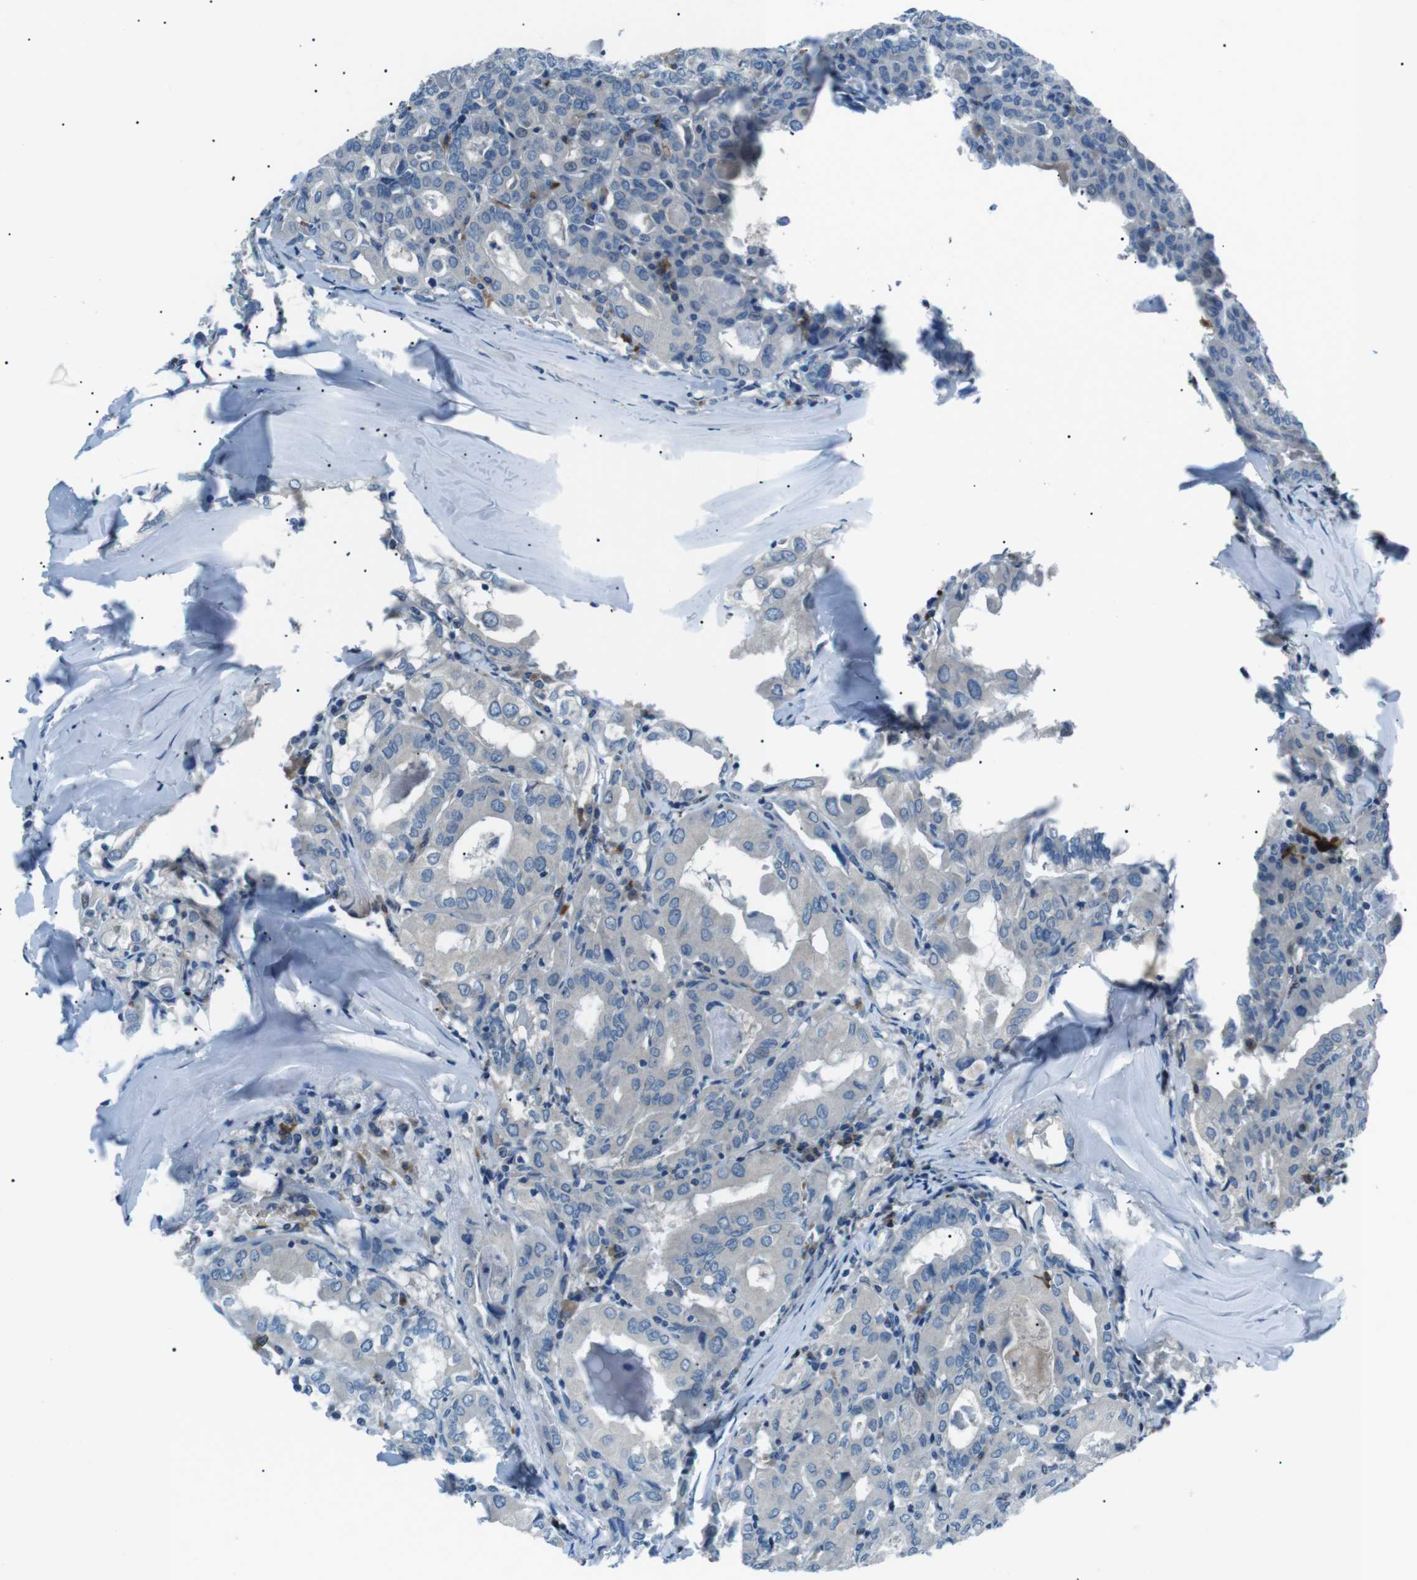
{"staining": {"intensity": "negative", "quantity": "none", "location": "none"}, "tissue": "thyroid cancer", "cell_type": "Tumor cells", "image_type": "cancer", "snomed": [{"axis": "morphology", "description": "Papillary adenocarcinoma, NOS"}, {"axis": "topography", "description": "Thyroid gland"}], "caption": "A histopathology image of thyroid cancer stained for a protein reveals no brown staining in tumor cells.", "gene": "ST6GAL1", "patient": {"sex": "female", "age": 42}}